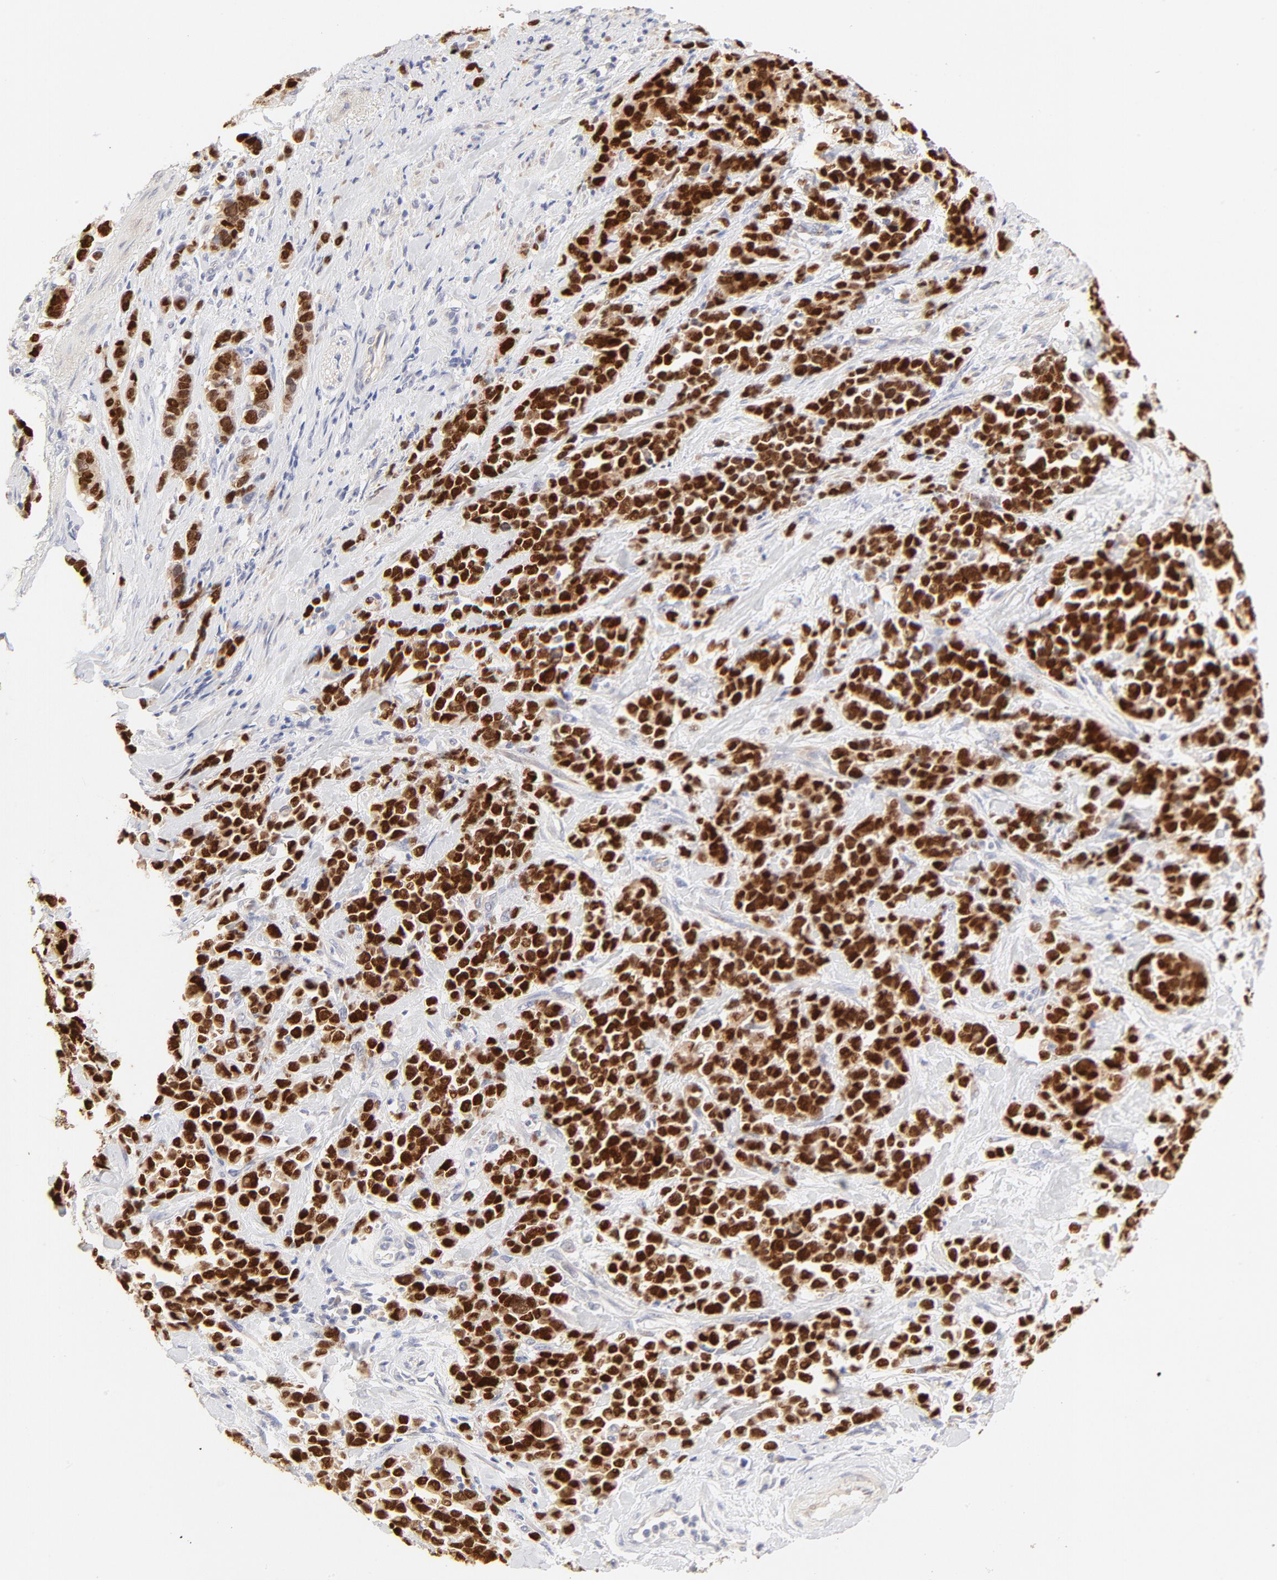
{"staining": {"intensity": "strong", "quantity": ">75%", "location": "nuclear"}, "tissue": "stomach cancer", "cell_type": "Tumor cells", "image_type": "cancer", "snomed": [{"axis": "morphology", "description": "Adenocarcinoma, NOS"}, {"axis": "topography", "description": "Stomach, upper"}], "caption": "Tumor cells demonstrate strong nuclear expression in about >75% of cells in stomach cancer. The protein is stained brown, and the nuclei are stained in blue (DAB IHC with brightfield microscopy, high magnification).", "gene": "NKX2-2", "patient": {"sex": "male", "age": 71}}